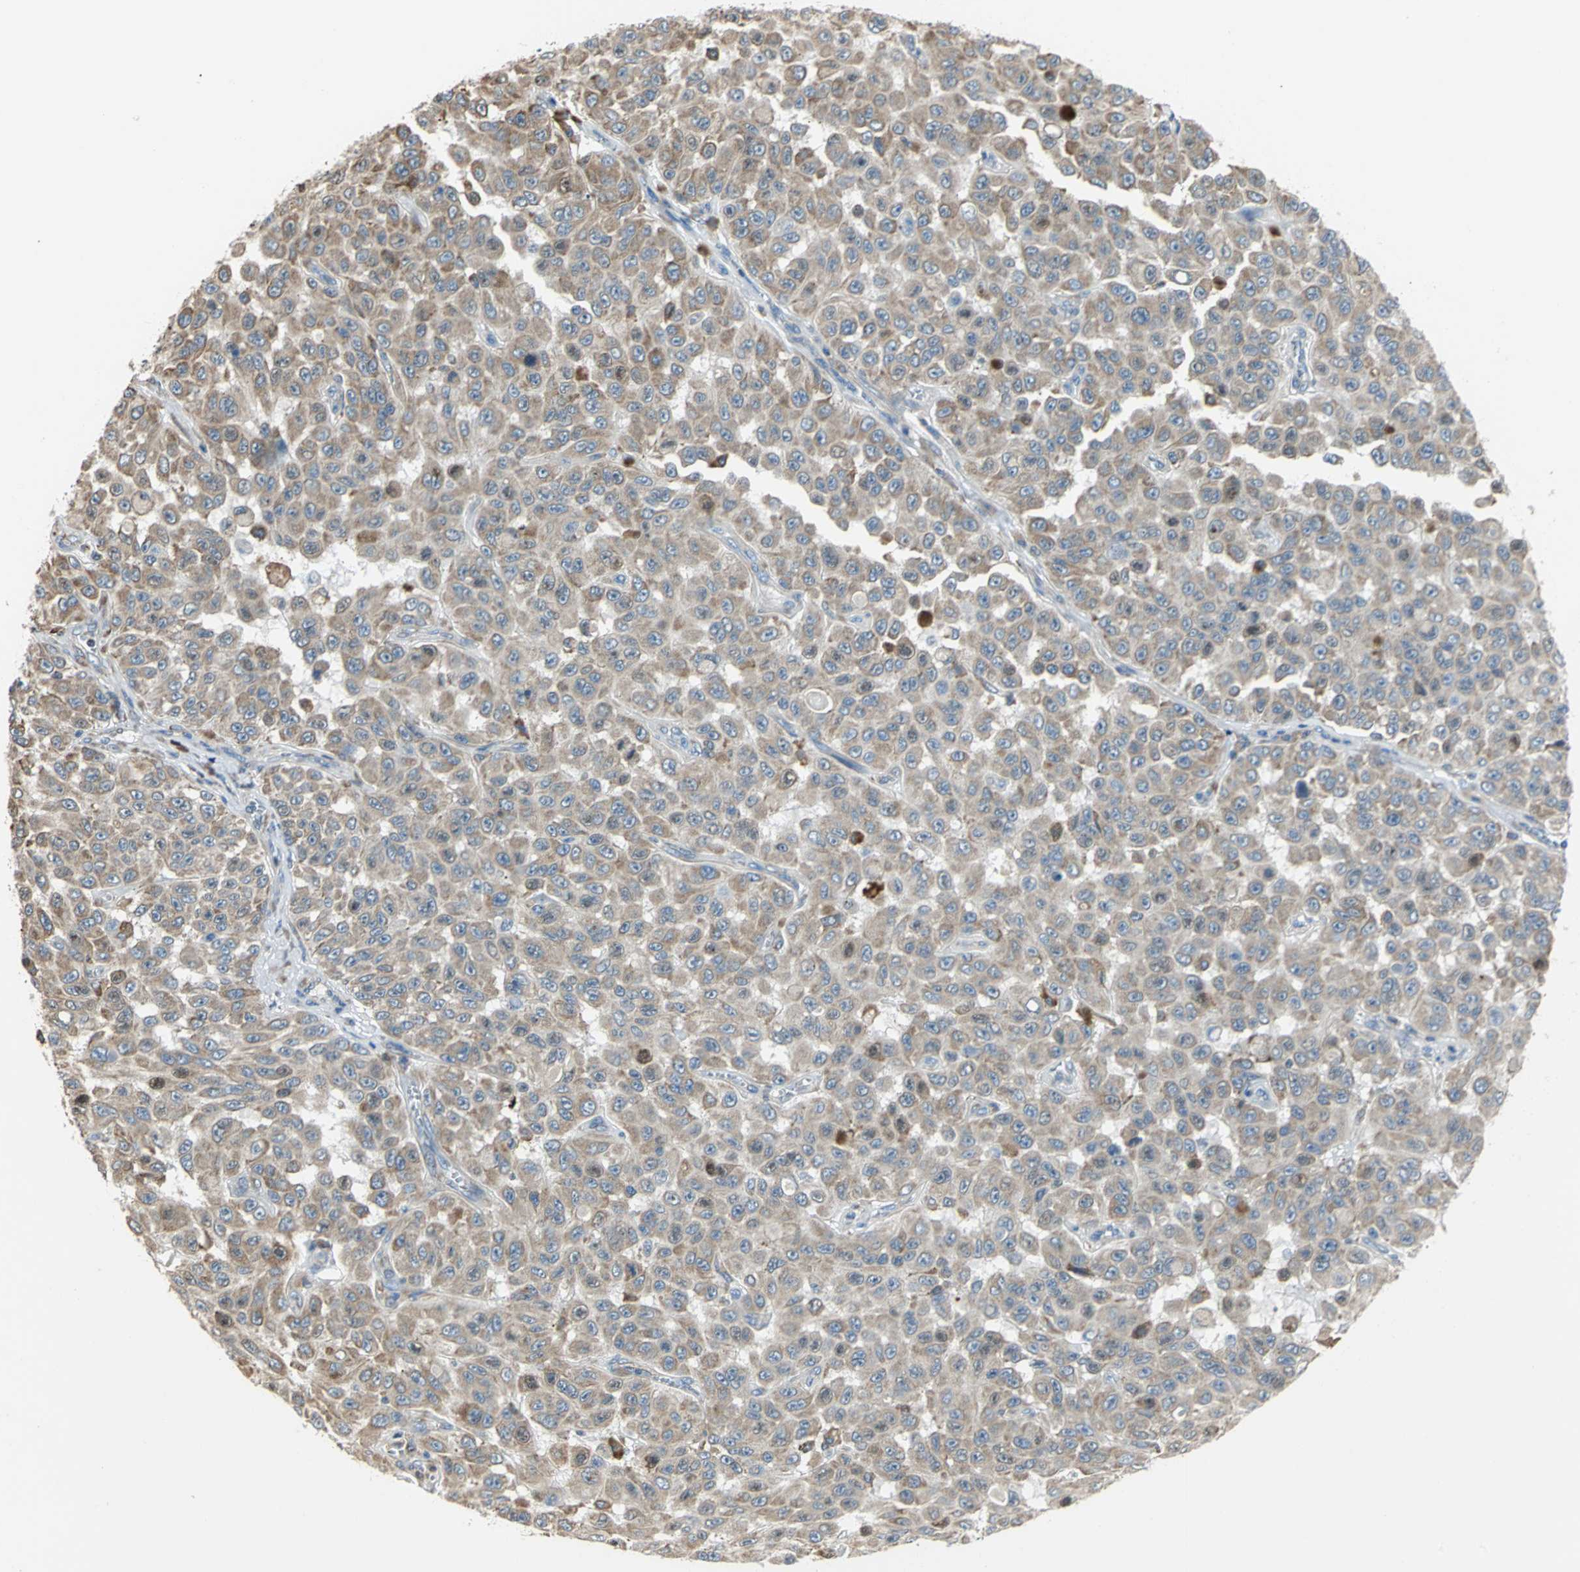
{"staining": {"intensity": "moderate", "quantity": ">75%", "location": "cytoplasmic/membranous"}, "tissue": "melanoma", "cell_type": "Tumor cells", "image_type": "cancer", "snomed": [{"axis": "morphology", "description": "Malignant melanoma, NOS"}, {"axis": "topography", "description": "Skin"}], "caption": "This histopathology image reveals IHC staining of malignant melanoma, with medium moderate cytoplasmic/membranous staining in about >75% of tumor cells.", "gene": "SDF2L1", "patient": {"sex": "male", "age": 30}}